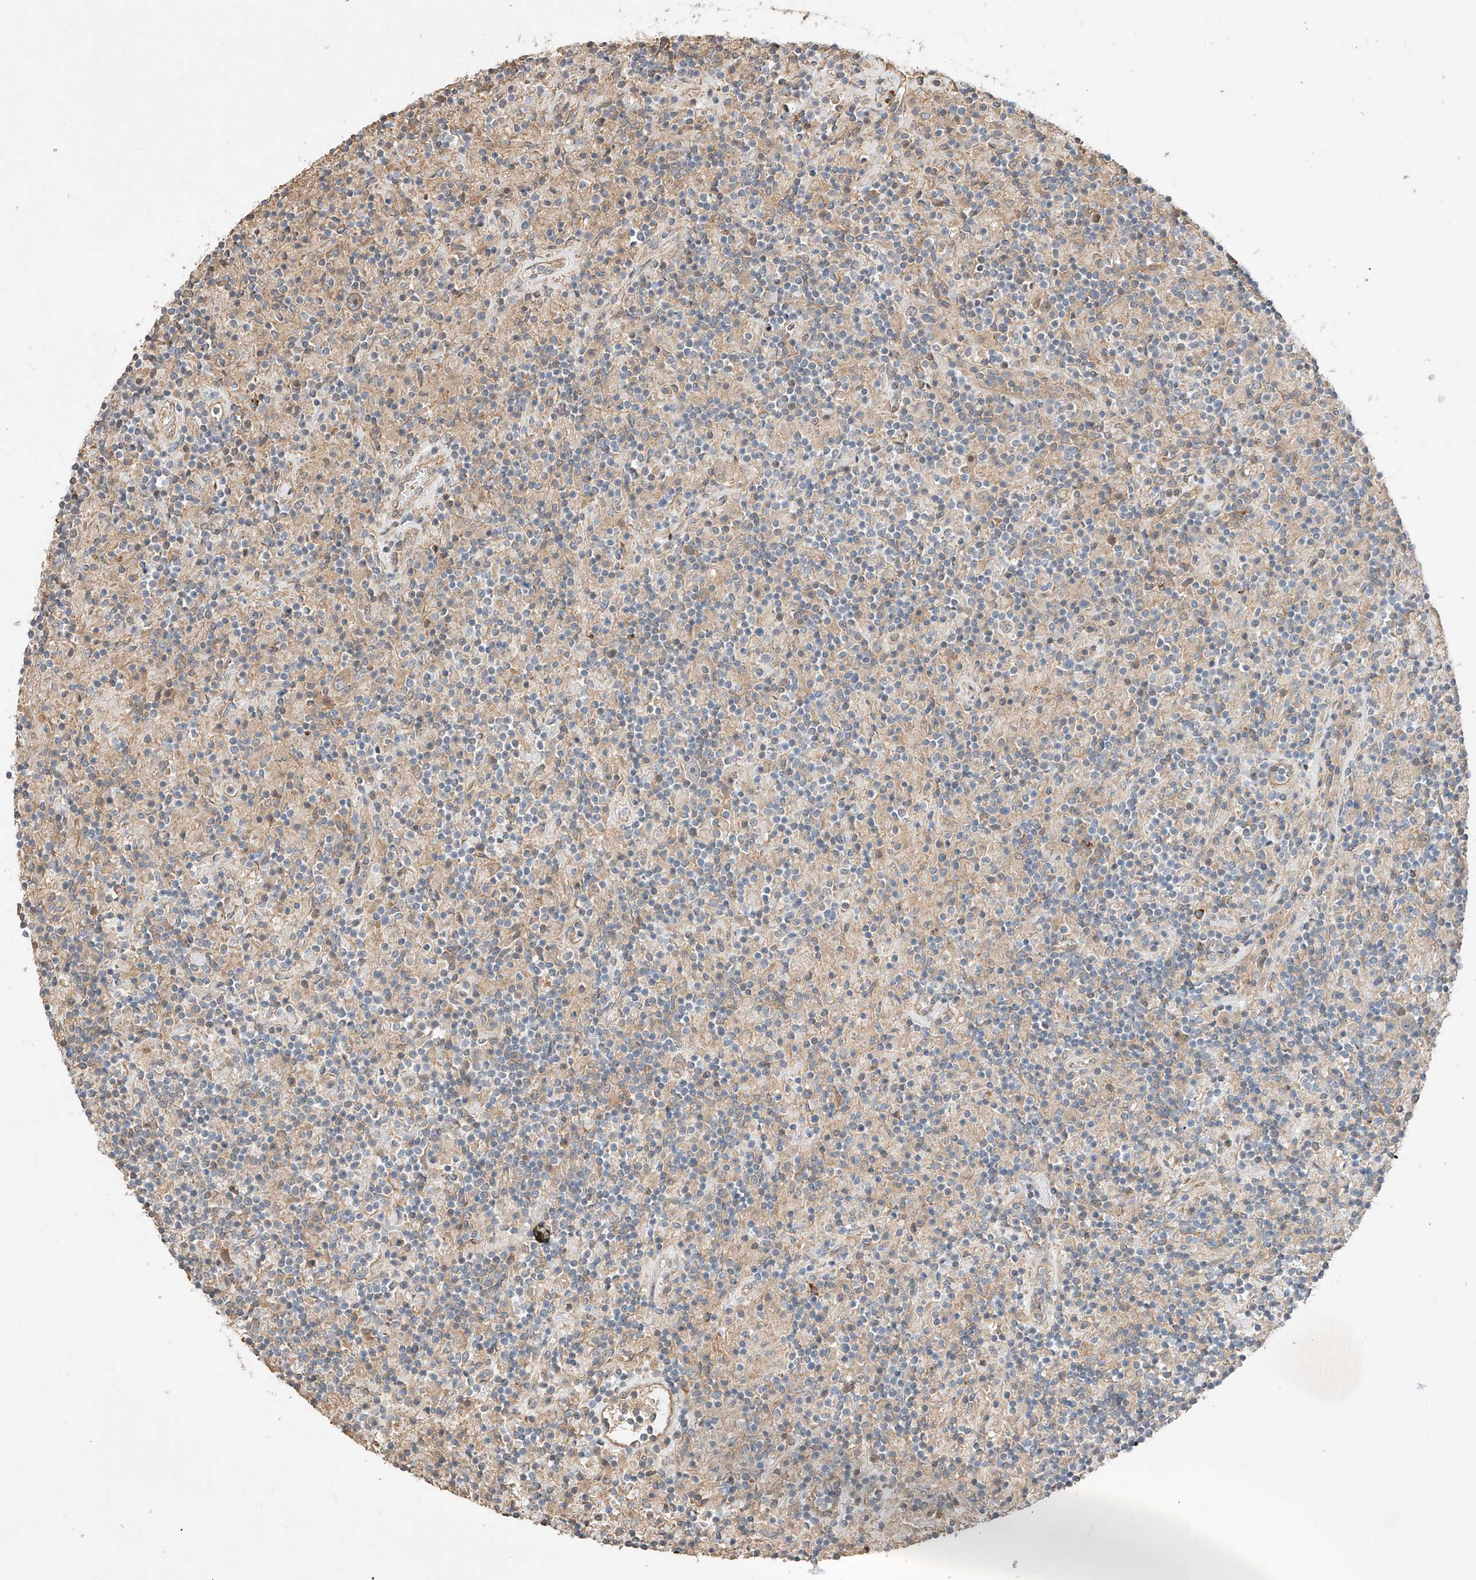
{"staining": {"intensity": "weak", "quantity": "25%-75%", "location": "cytoplasmic/membranous"}, "tissue": "lymphoma", "cell_type": "Tumor cells", "image_type": "cancer", "snomed": [{"axis": "morphology", "description": "Hodgkin's disease, NOS"}, {"axis": "topography", "description": "Lymph node"}], "caption": "Human lymphoma stained with a protein marker exhibits weak staining in tumor cells.", "gene": "SUSD6", "patient": {"sex": "male", "age": 70}}